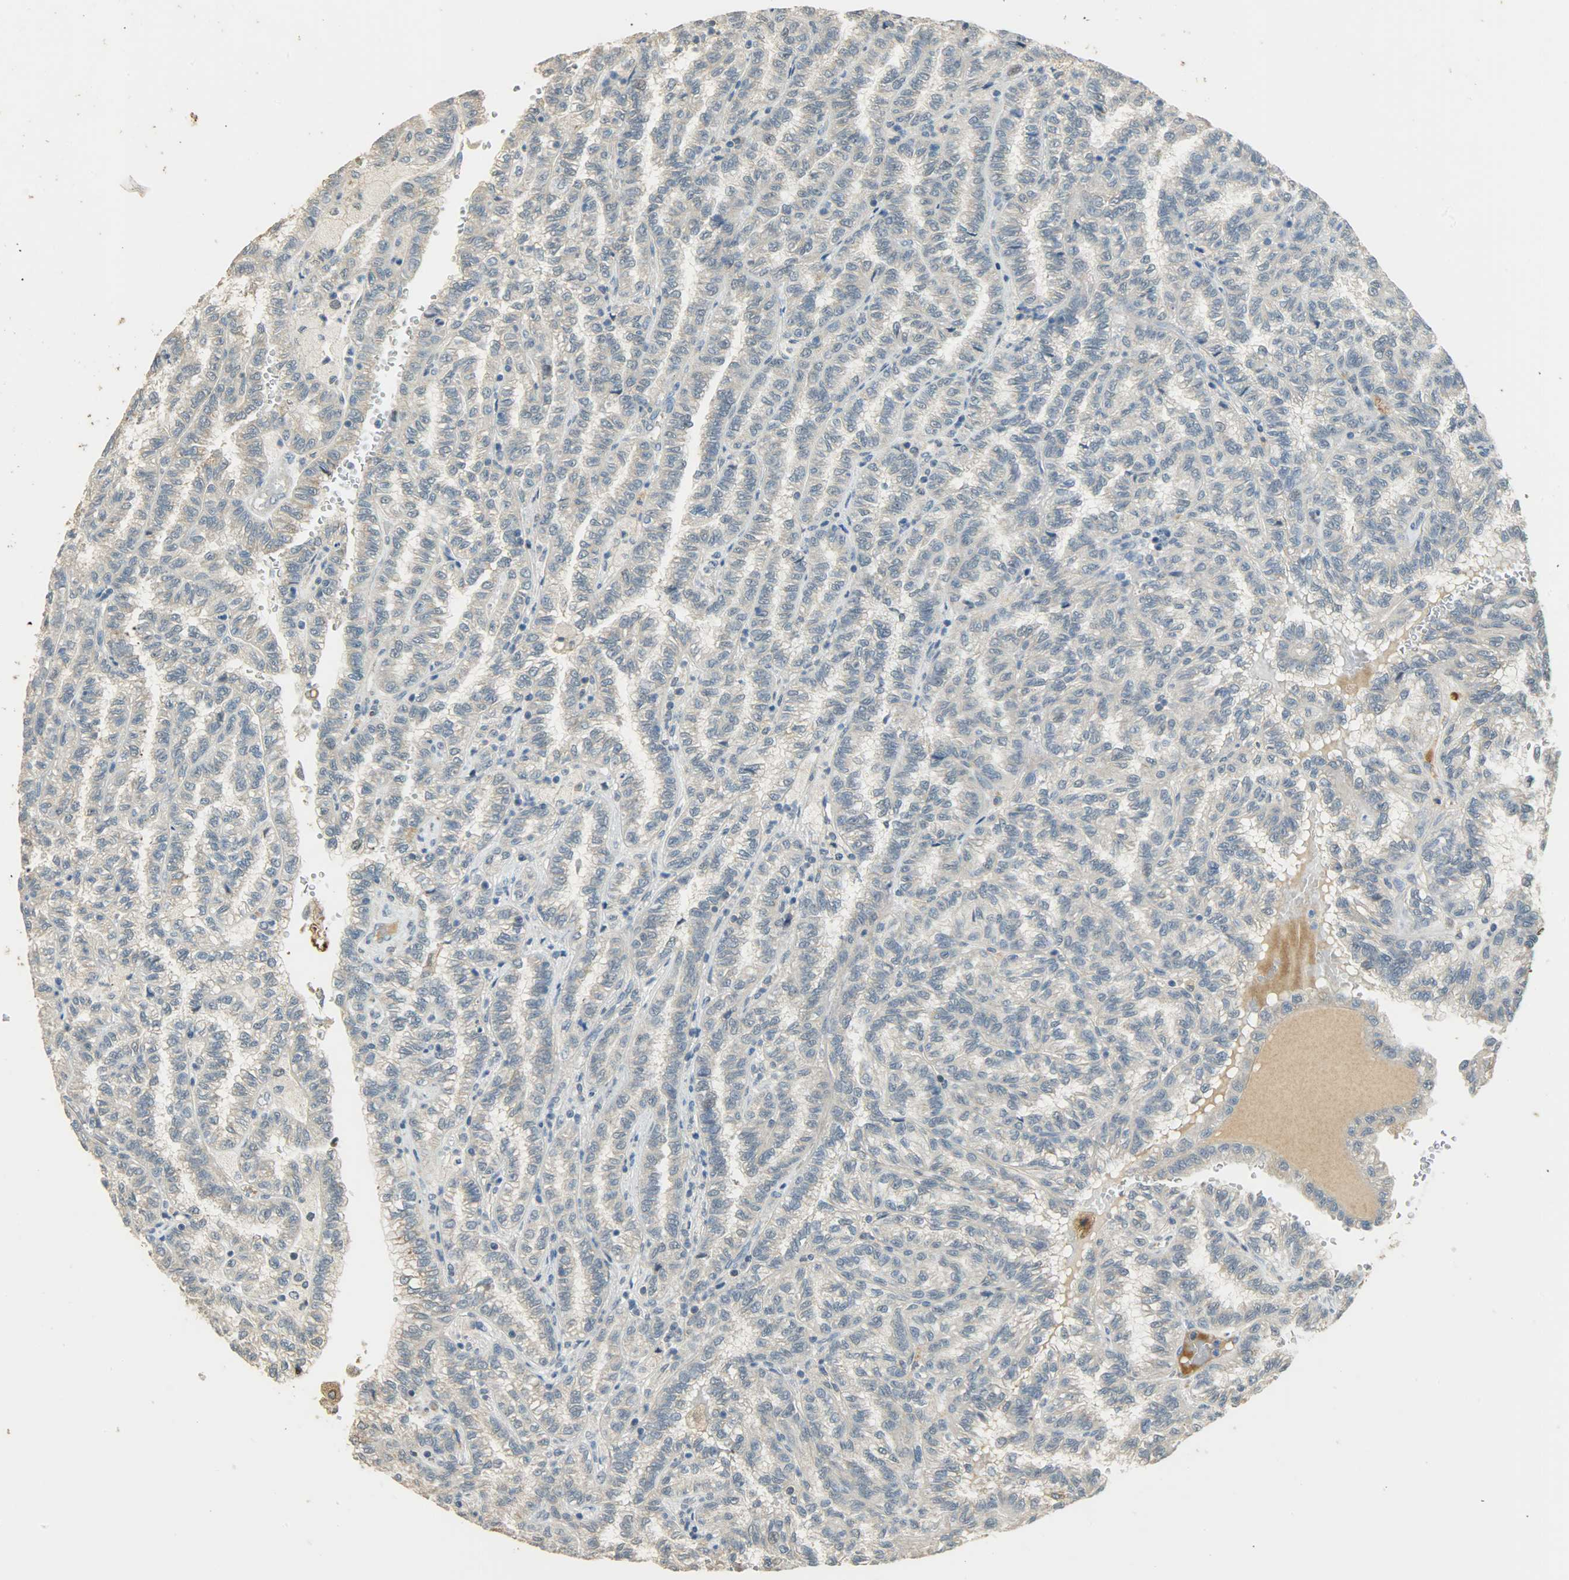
{"staining": {"intensity": "weak", "quantity": ">75%", "location": "cytoplasmic/membranous"}, "tissue": "renal cancer", "cell_type": "Tumor cells", "image_type": "cancer", "snomed": [{"axis": "morphology", "description": "Inflammation, NOS"}, {"axis": "morphology", "description": "Adenocarcinoma, NOS"}, {"axis": "topography", "description": "Kidney"}], "caption": "Immunohistochemistry (IHC) (DAB) staining of human renal cancer displays weak cytoplasmic/membranous protein staining in about >75% of tumor cells.", "gene": "HDHD5", "patient": {"sex": "male", "age": 68}}